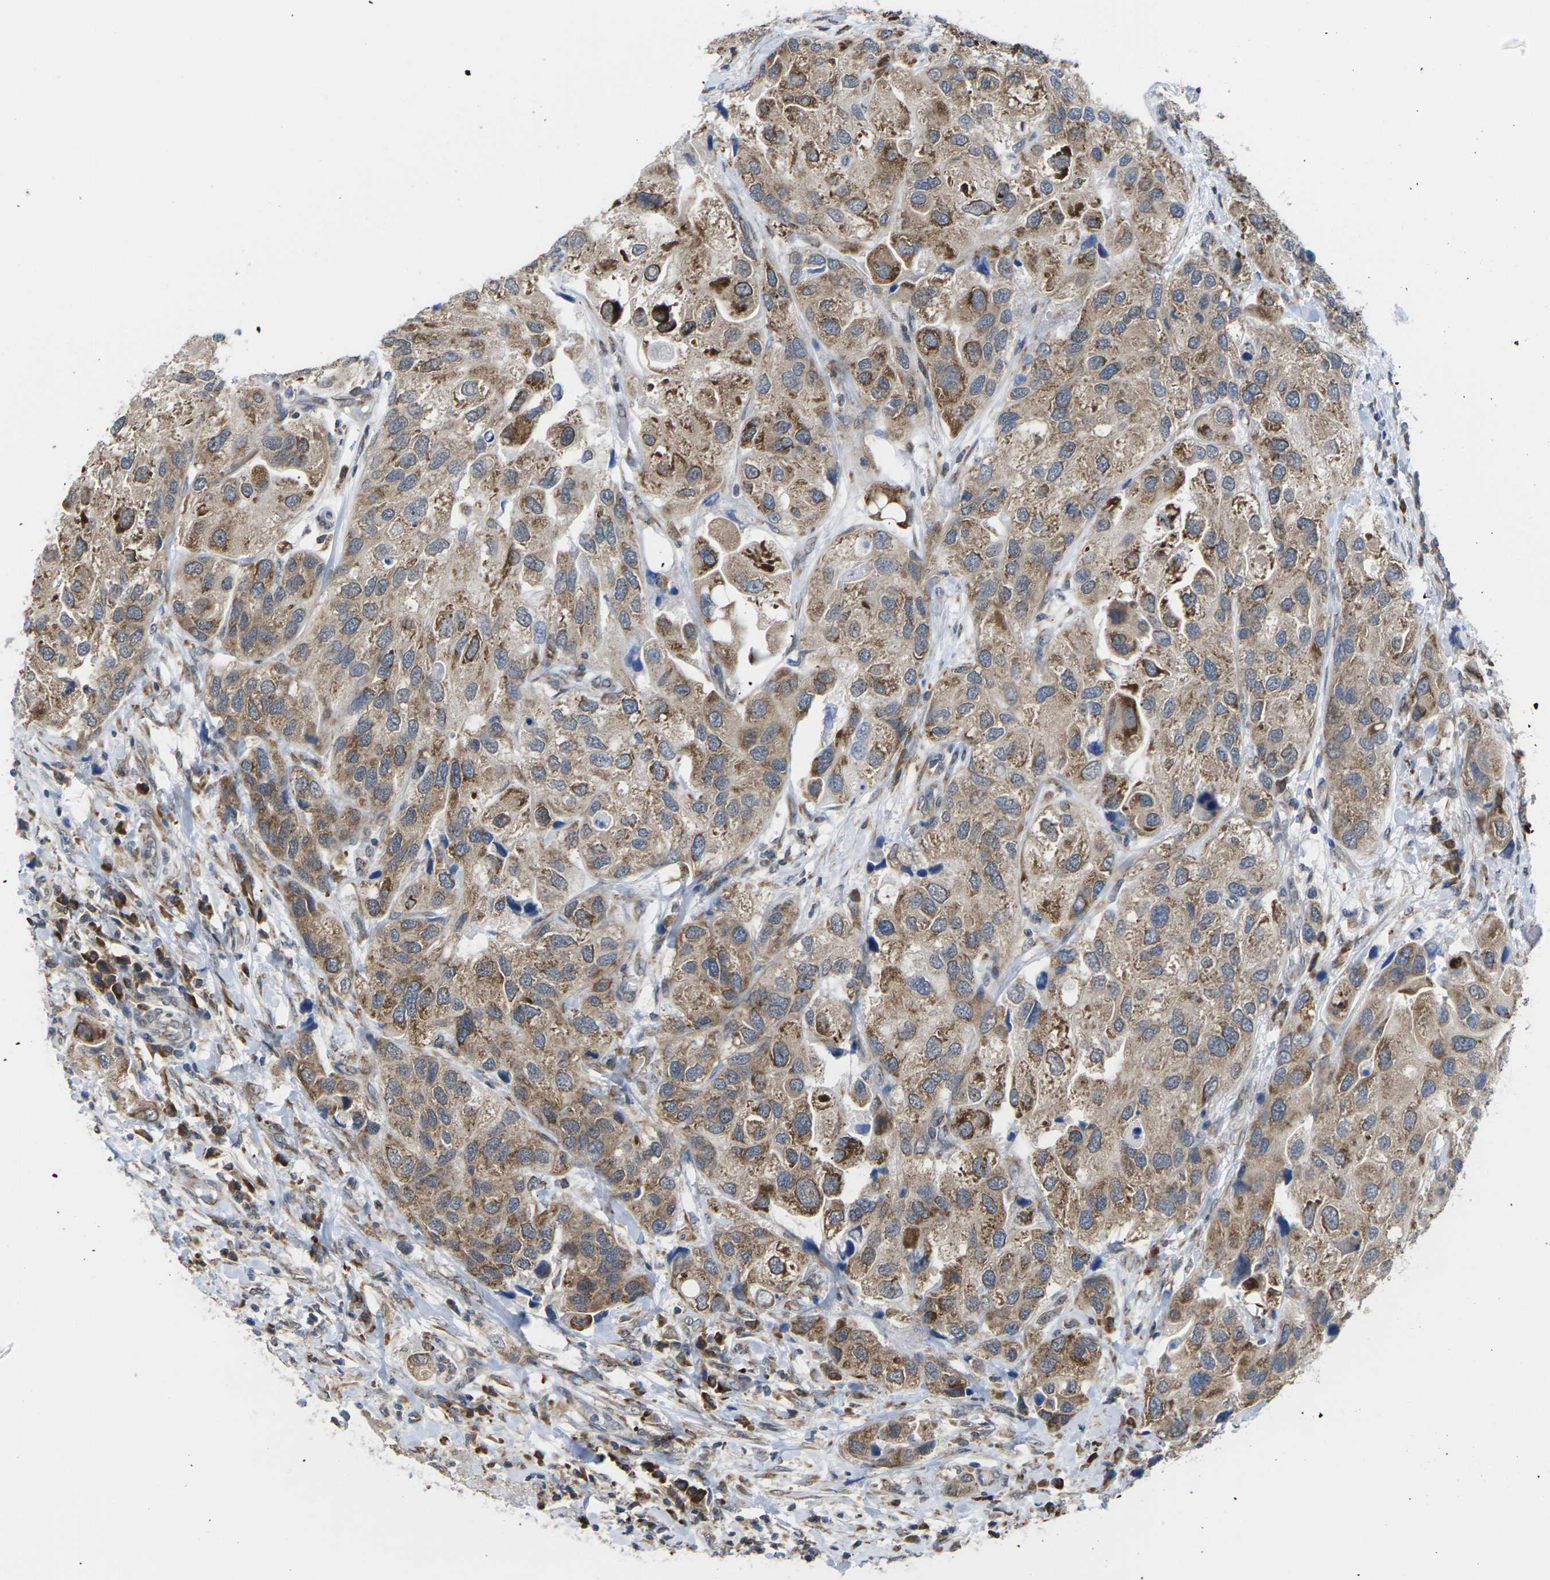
{"staining": {"intensity": "moderate", "quantity": ">75%", "location": "cytoplasmic/membranous"}, "tissue": "urothelial cancer", "cell_type": "Tumor cells", "image_type": "cancer", "snomed": [{"axis": "morphology", "description": "Urothelial carcinoma, High grade"}, {"axis": "topography", "description": "Urinary bladder"}], "caption": "A brown stain shows moderate cytoplasmic/membranous positivity of a protein in urothelial cancer tumor cells.", "gene": "PDZK1IP1", "patient": {"sex": "female", "age": 64}}